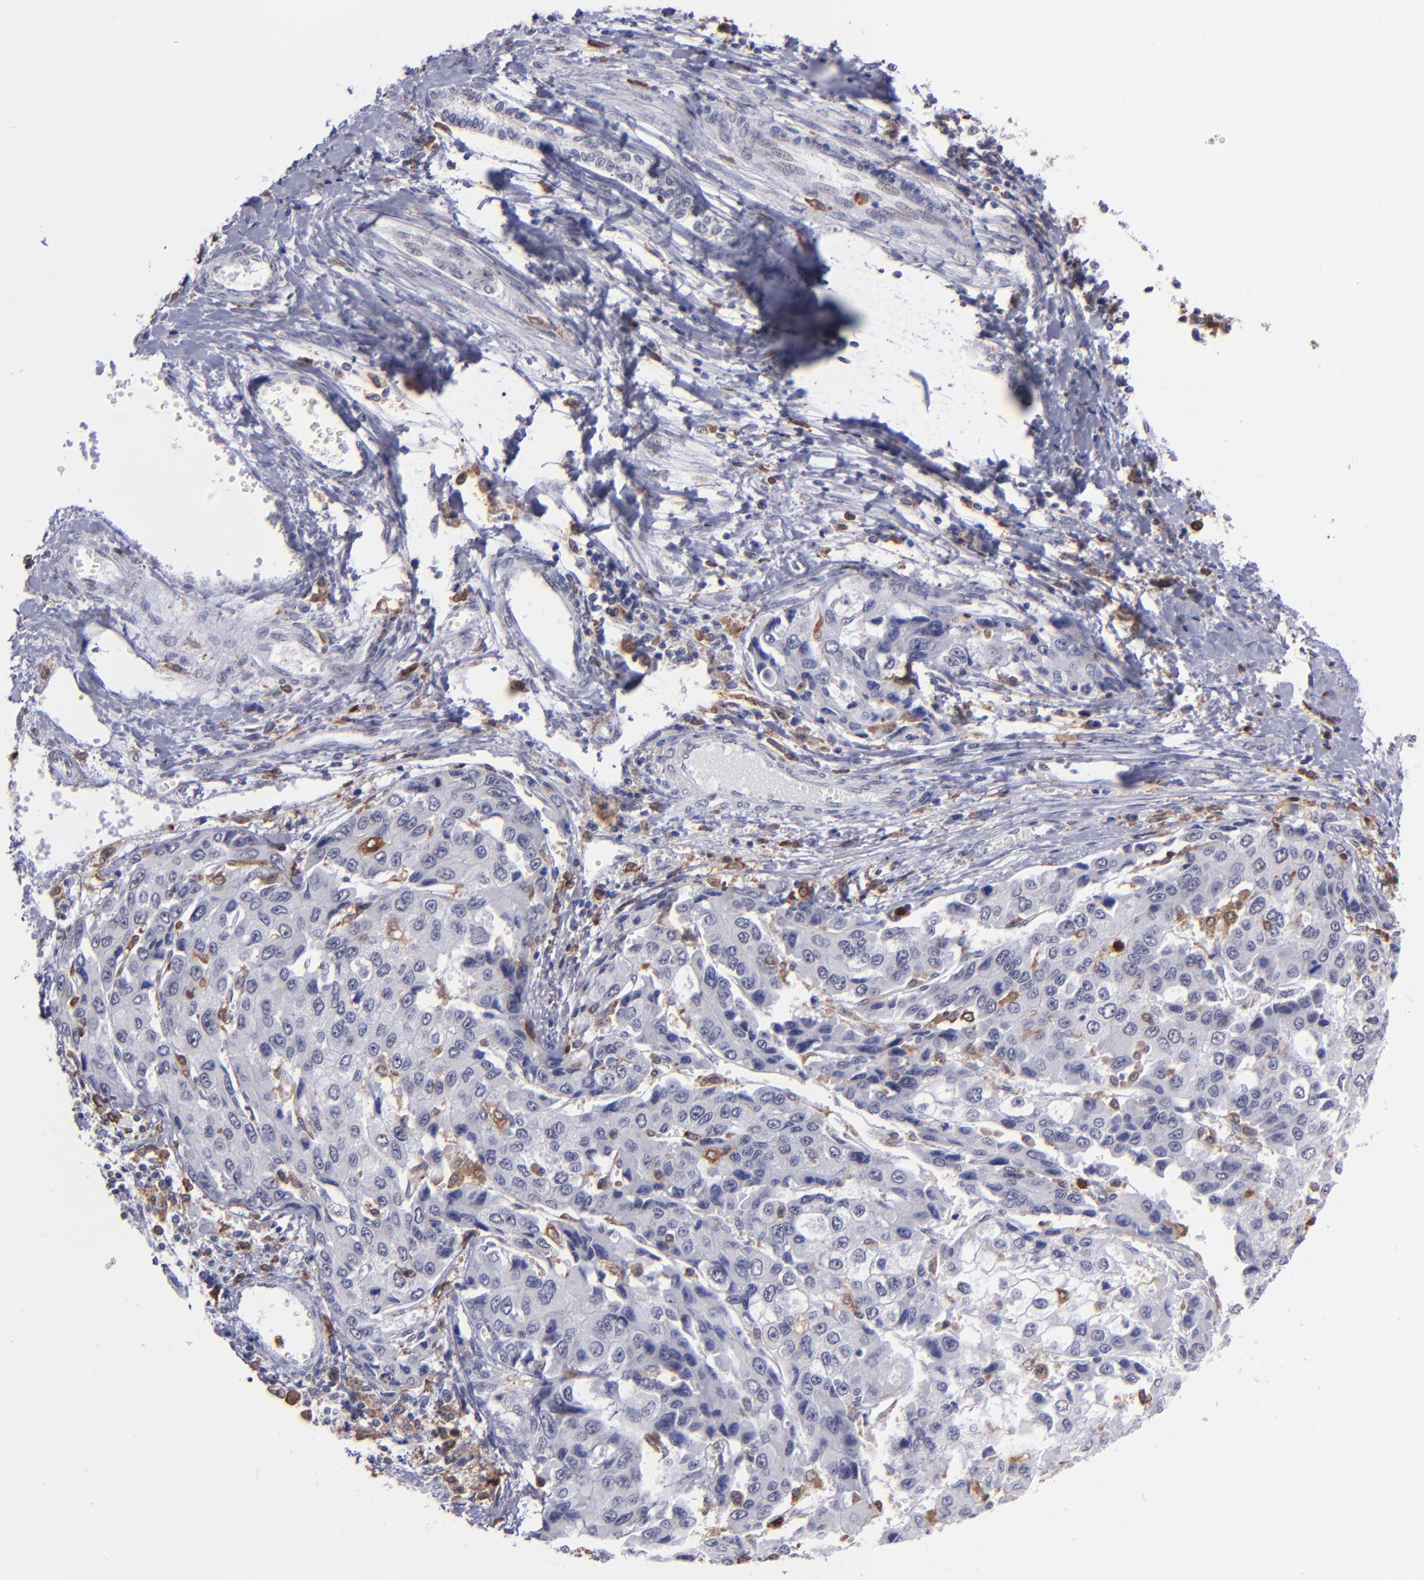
{"staining": {"intensity": "negative", "quantity": "none", "location": "none"}, "tissue": "liver cancer", "cell_type": "Tumor cells", "image_type": "cancer", "snomed": [{"axis": "morphology", "description": "Carcinoma, Hepatocellular, NOS"}, {"axis": "topography", "description": "Liver"}], "caption": "Liver cancer stained for a protein using immunohistochemistry reveals no positivity tumor cells.", "gene": "NCF2", "patient": {"sex": "female", "age": 66}}